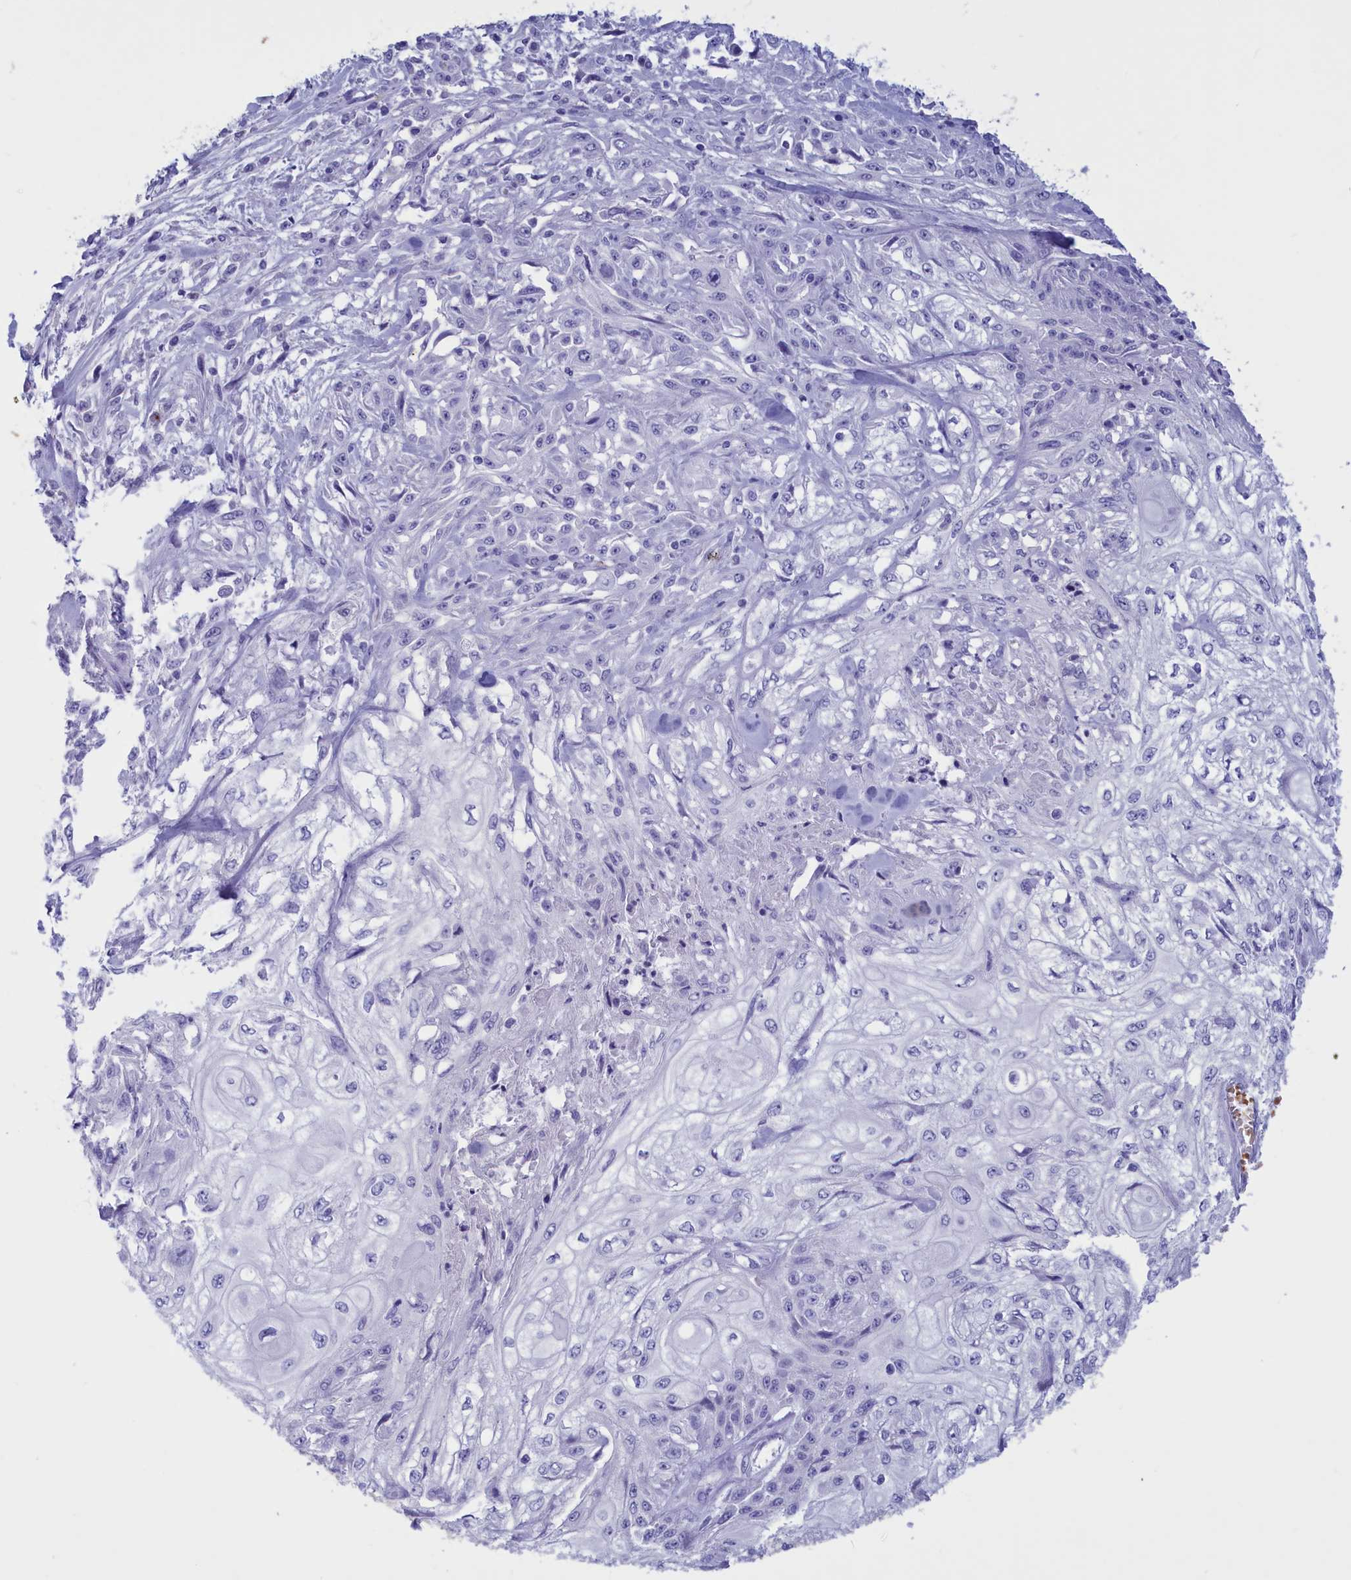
{"staining": {"intensity": "negative", "quantity": "none", "location": "none"}, "tissue": "skin cancer", "cell_type": "Tumor cells", "image_type": "cancer", "snomed": [{"axis": "morphology", "description": "Squamous cell carcinoma, NOS"}, {"axis": "morphology", "description": "Squamous cell carcinoma, metastatic, NOS"}, {"axis": "topography", "description": "Skin"}, {"axis": "topography", "description": "Lymph node"}], "caption": "The image demonstrates no significant positivity in tumor cells of squamous cell carcinoma (skin).", "gene": "GAPDHS", "patient": {"sex": "male", "age": 75}}